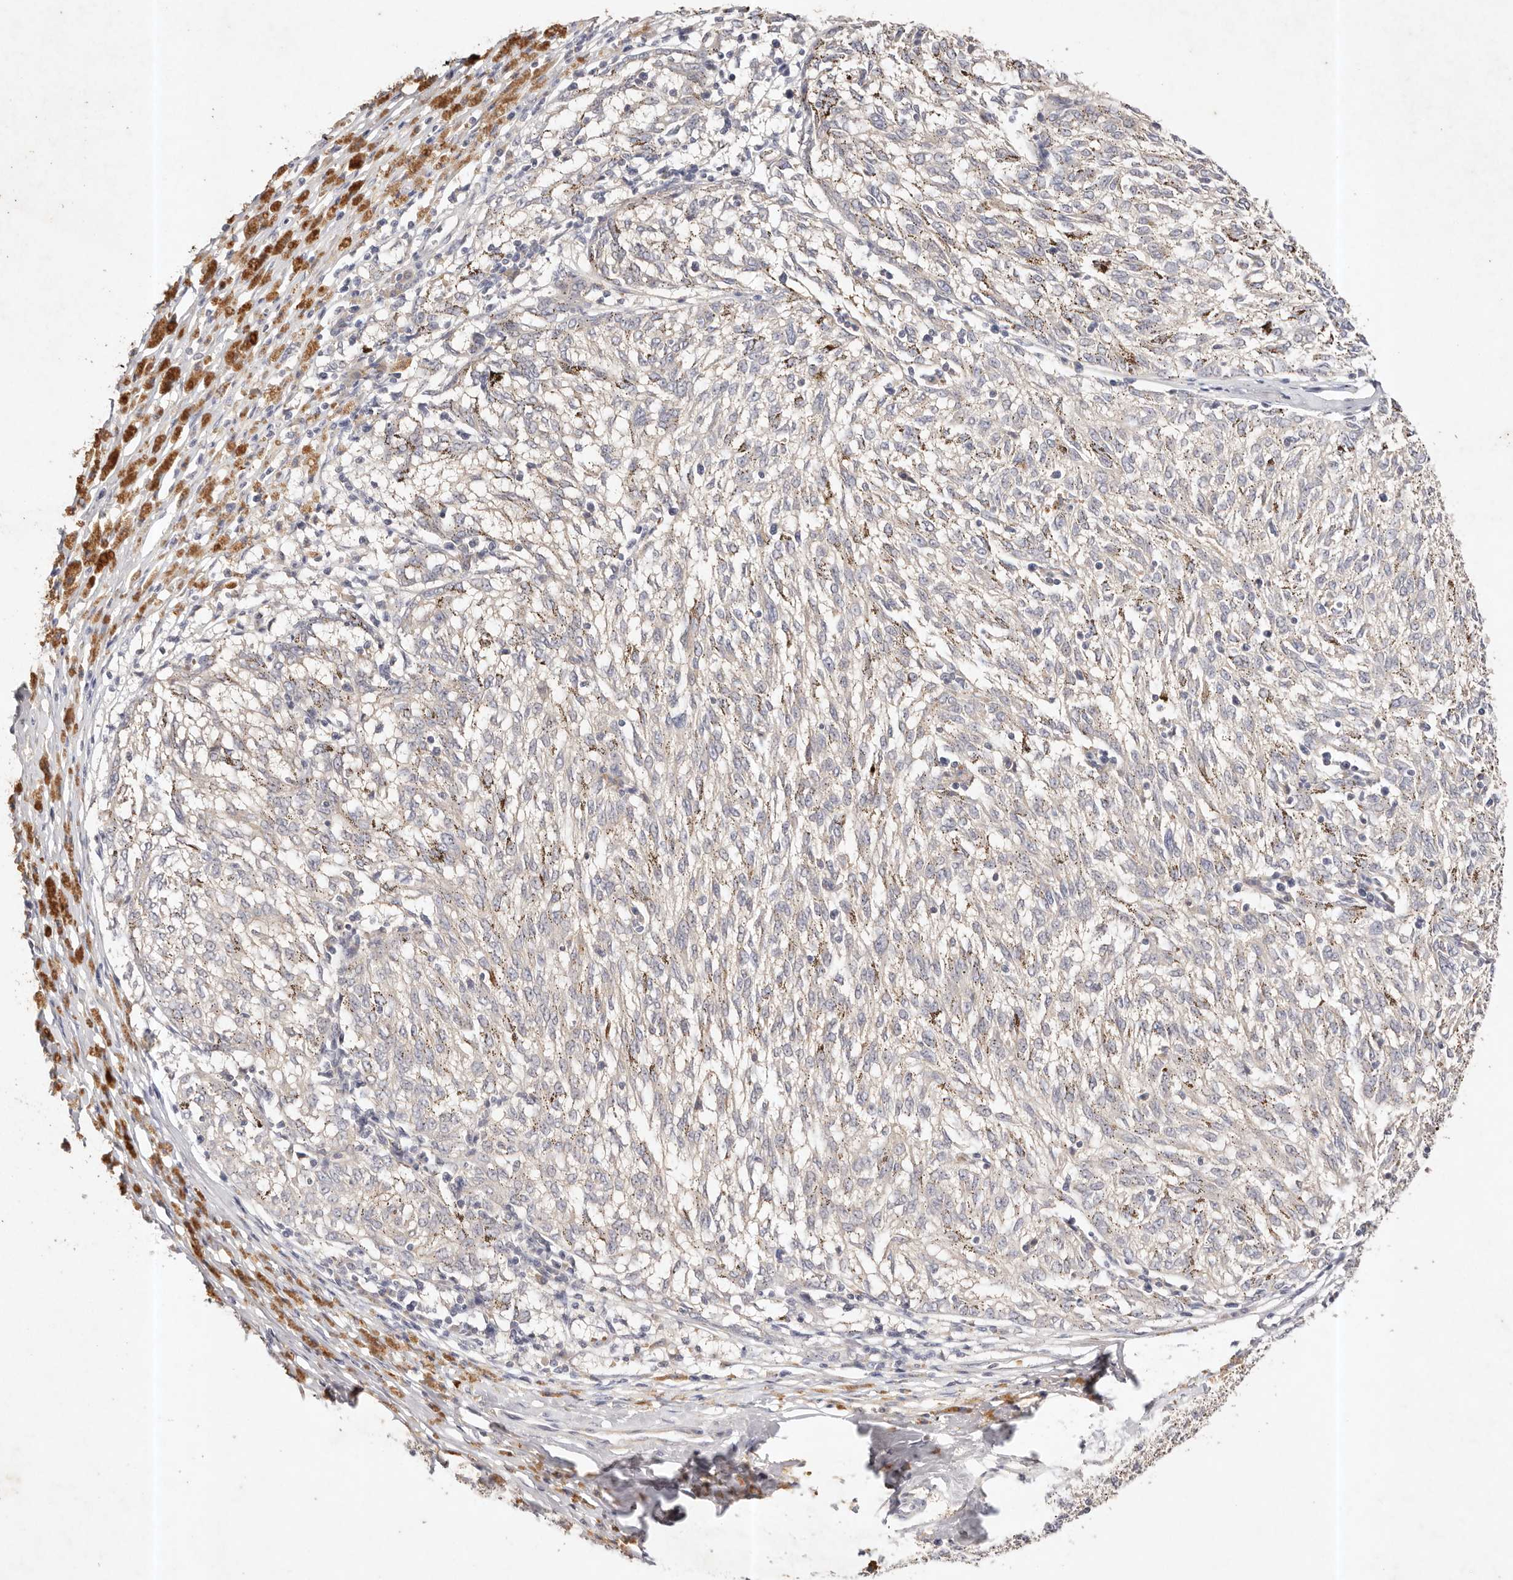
{"staining": {"intensity": "negative", "quantity": "none", "location": "none"}, "tissue": "melanoma", "cell_type": "Tumor cells", "image_type": "cancer", "snomed": [{"axis": "morphology", "description": "Malignant melanoma, NOS"}, {"axis": "topography", "description": "Skin"}], "caption": "The photomicrograph exhibits no staining of tumor cells in malignant melanoma.", "gene": "CXADR", "patient": {"sex": "female", "age": 72}}